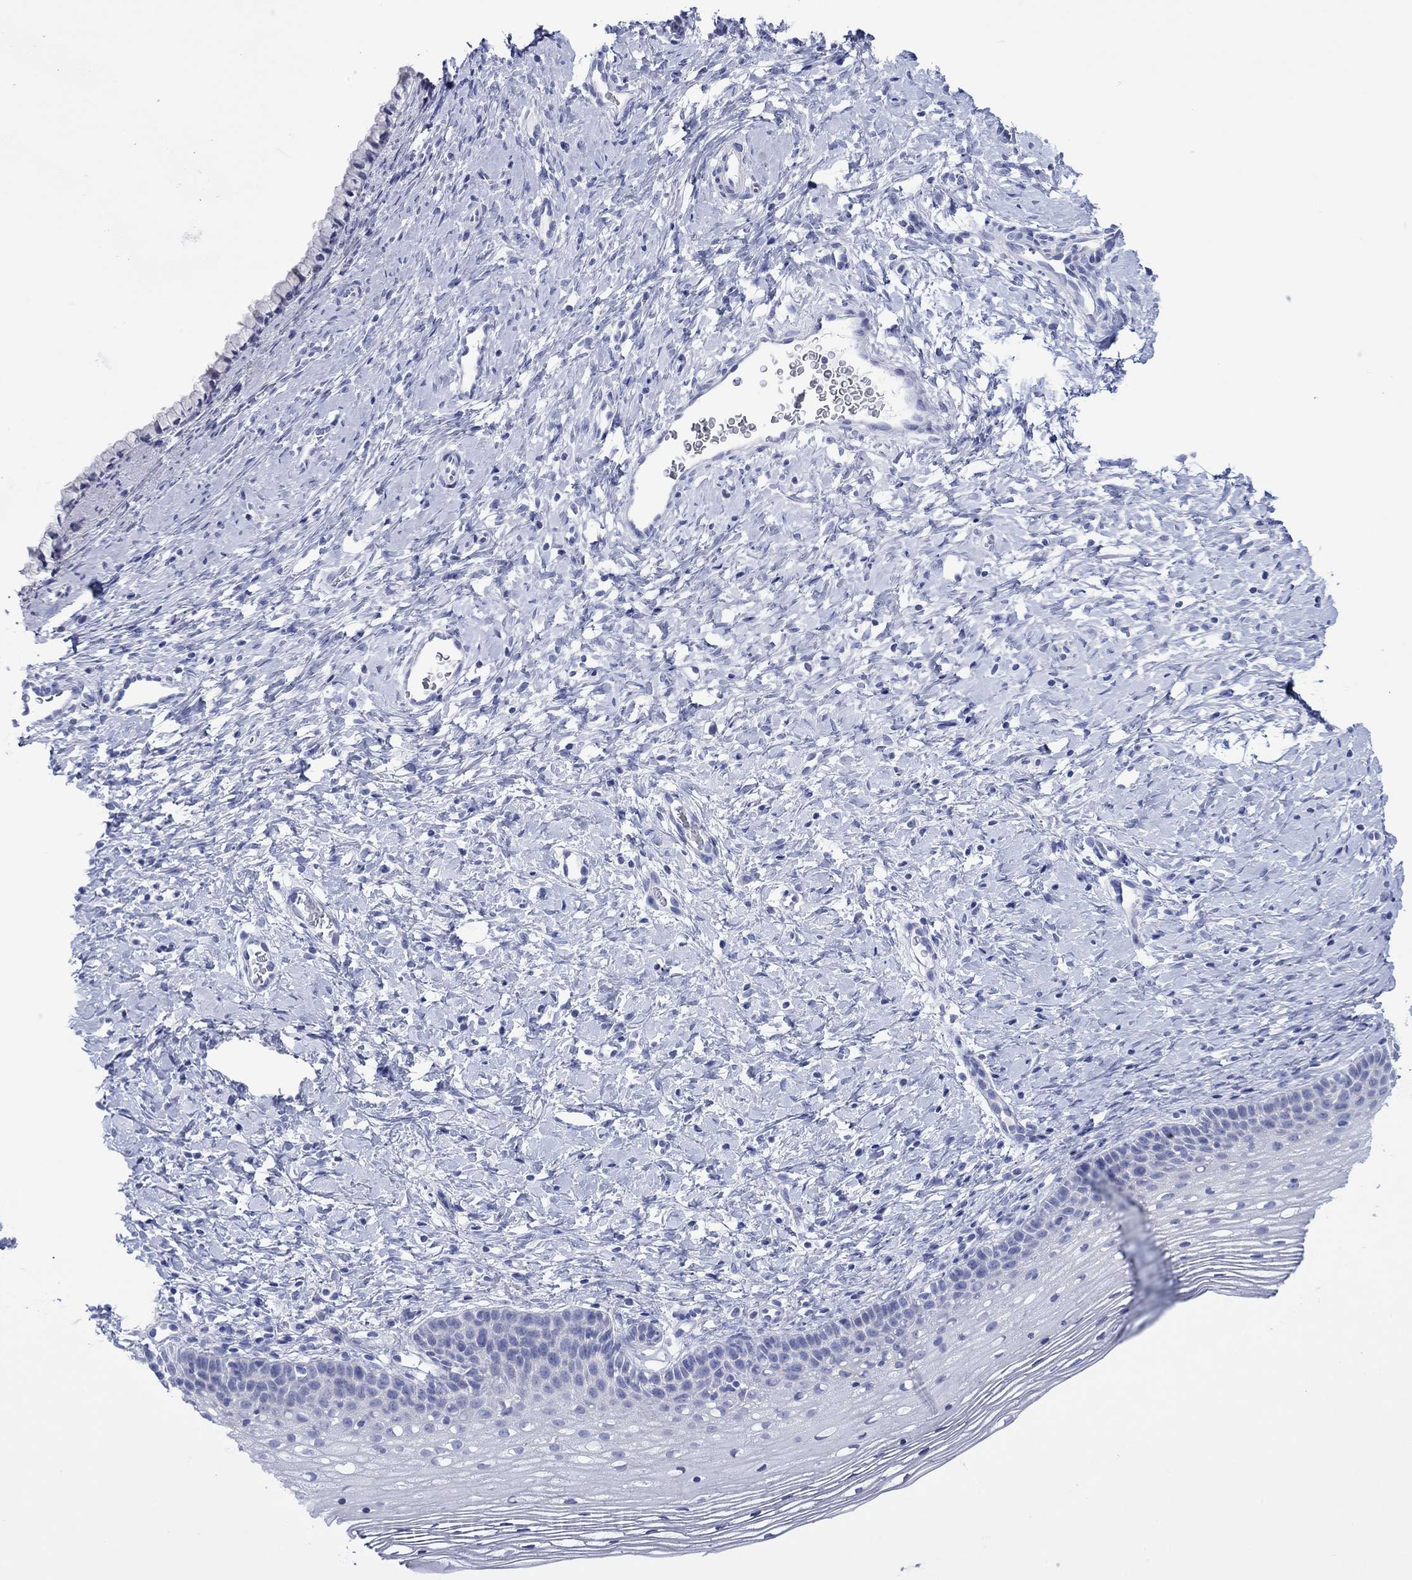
{"staining": {"intensity": "negative", "quantity": "none", "location": "none"}, "tissue": "cervix", "cell_type": "Glandular cells", "image_type": "normal", "snomed": [{"axis": "morphology", "description": "Normal tissue, NOS"}, {"axis": "topography", "description": "Cervix"}], "caption": "High power microscopy image of an IHC image of normal cervix, revealing no significant expression in glandular cells. The staining was performed using DAB (3,3'-diaminobenzidine) to visualize the protein expression in brown, while the nuclei were stained in blue with hematoxylin (Magnification: 20x).", "gene": "MLANA", "patient": {"sex": "female", "age": 39}}